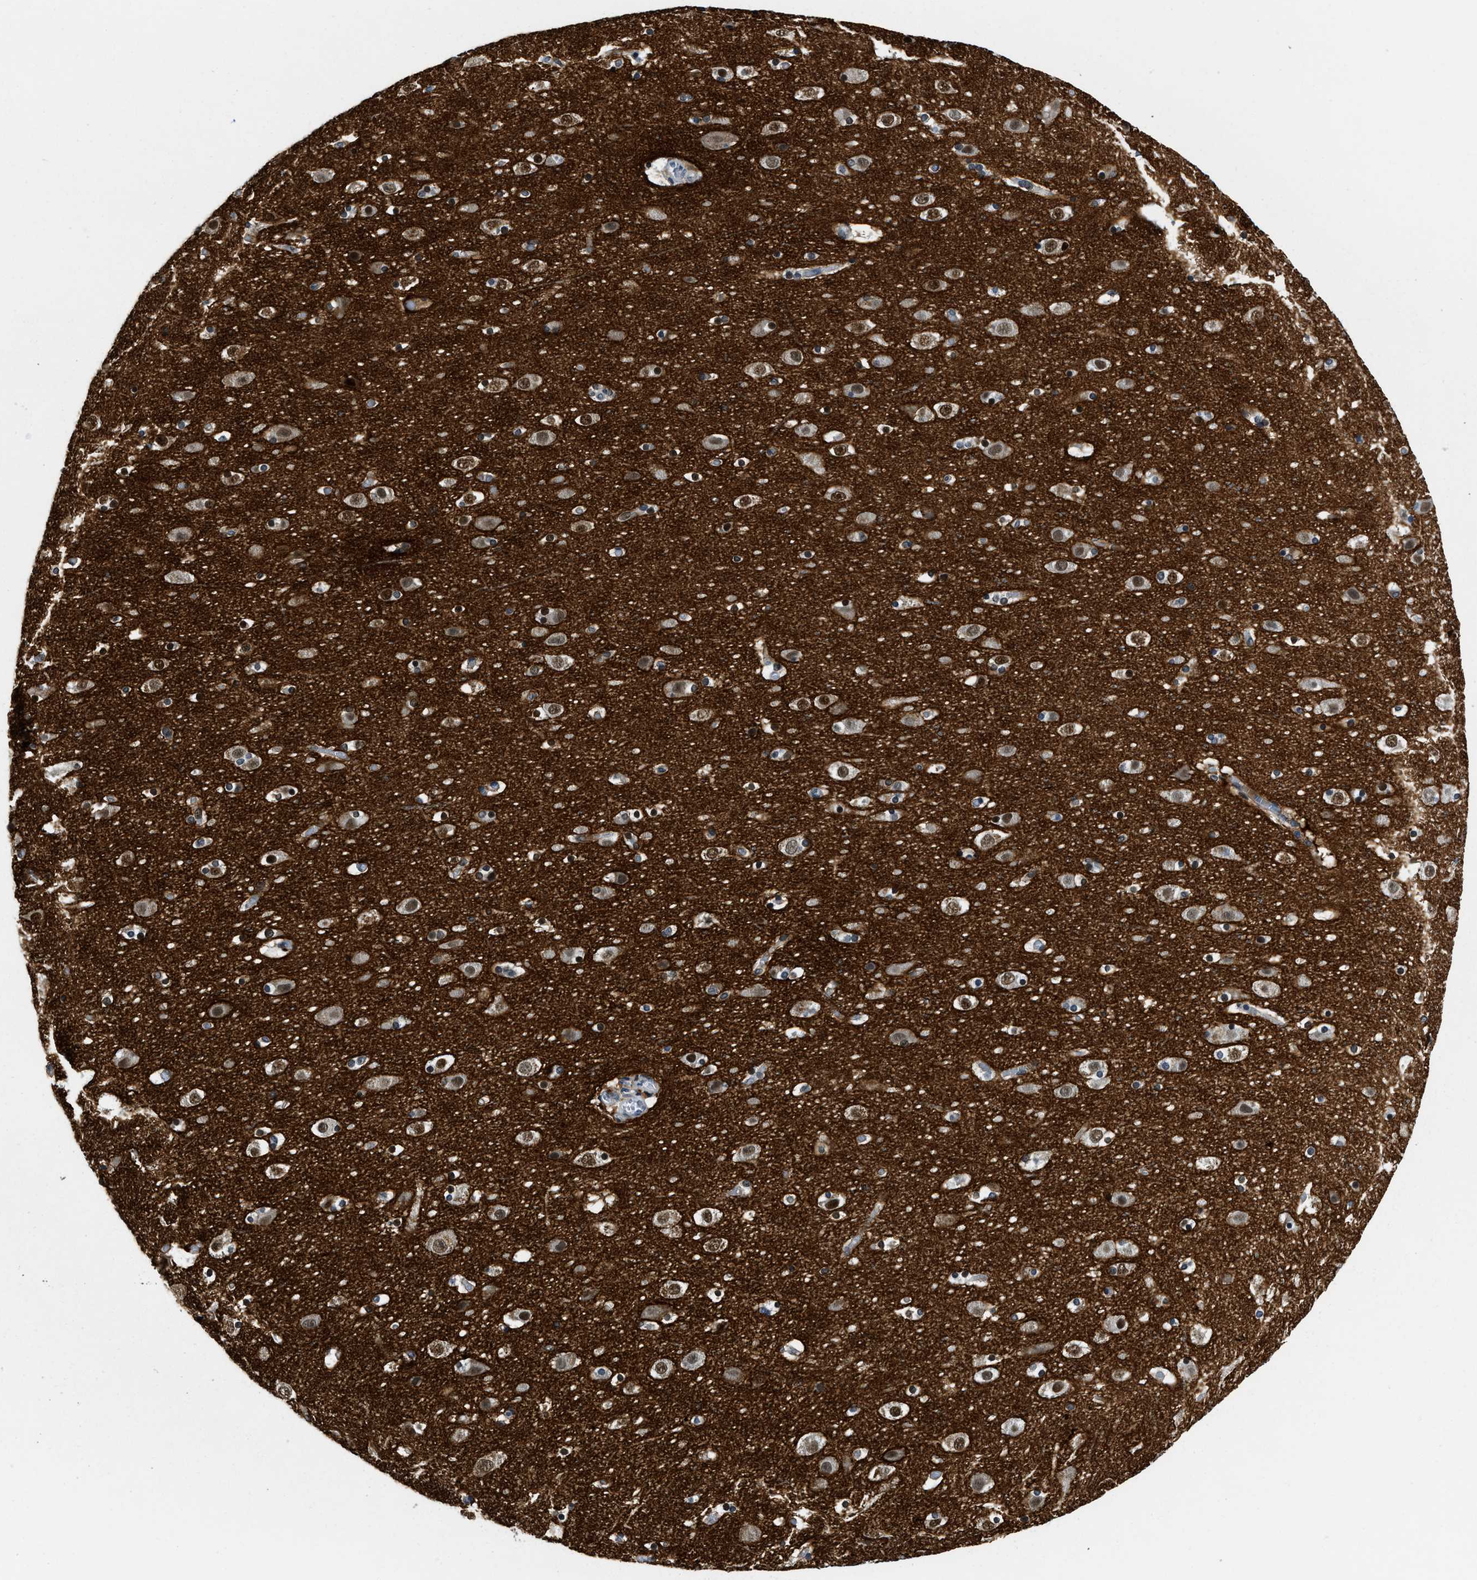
{"staining": {"intensity": "negative", "quantity": "none", "location": "none"}, "tissue": "cerebral cortex", "cell_type": "Endothelial cells", "image_type": "normal", "snomed": [{"axis": "morphology", "description": "Normal tissue, NOS"}, {"axis": "topography", "description": "Cerebral cortex"}], "caption": "The micrograph shows no staining of endothelial cells in normal cerebral cortex.", "gene": "IKBKE", "patient": {"sex": "male", "age": 45}}